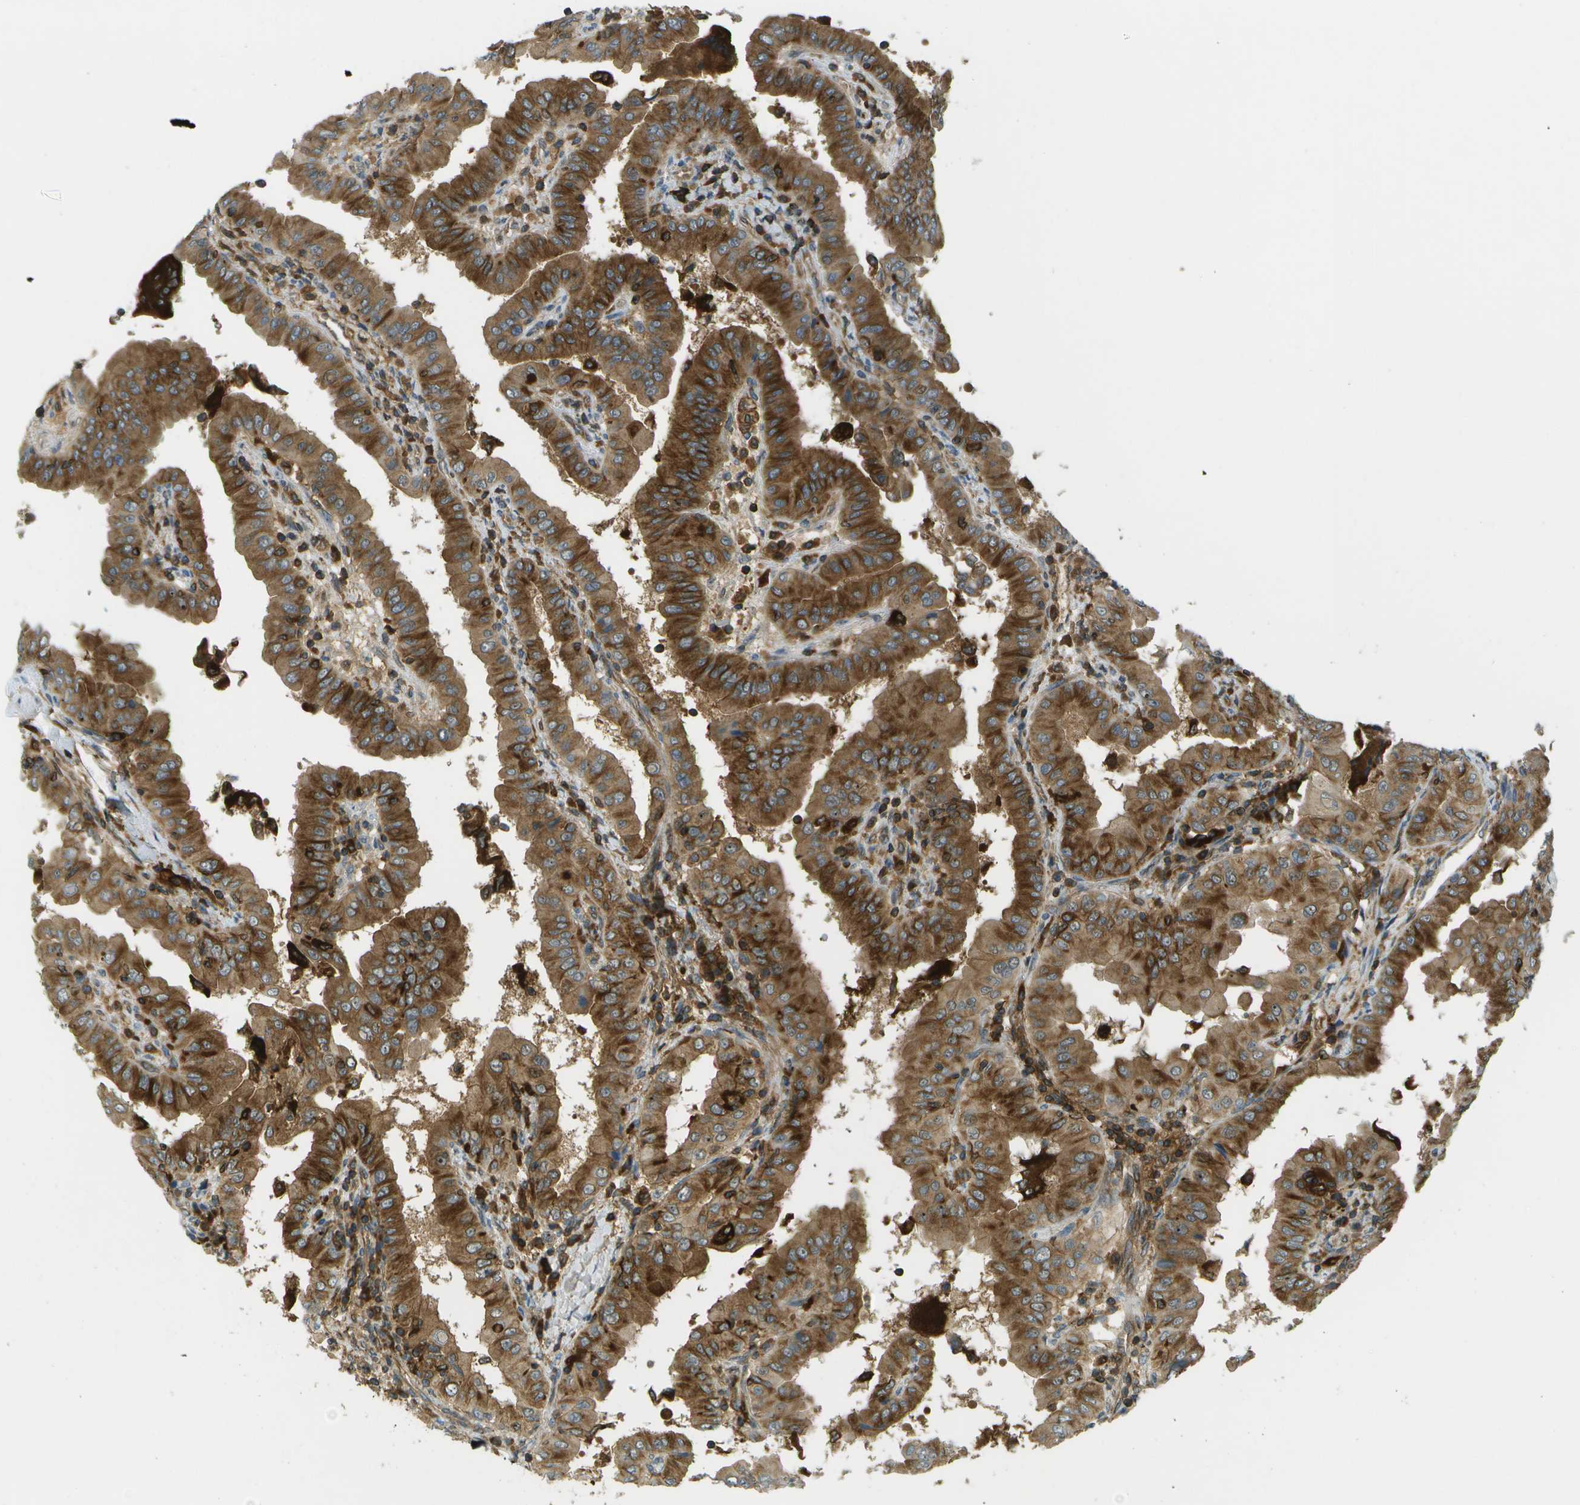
{"staining": {"intensity": "moderate", "quantity": ">75%", "location": "cytoplasmic/membranous"}, "tissue": "thyroid cancer", "cell_type": "Tumor cells", "image_type": "cancer", "snomed": [{"axis": "morphology", "description": "Papillary adenocarcinoma, NOS"}, {"axis": "topography", "description": "Thyroid gland"}], "caption": "This is an image of IHC staining of papillary adenocarcinoma (thyroid), which shows moderate expression in the cytoplasmic/membranous of tumor cells.", "gene": "TMTC1", "patient": {"sex": "male", "age": 33}}